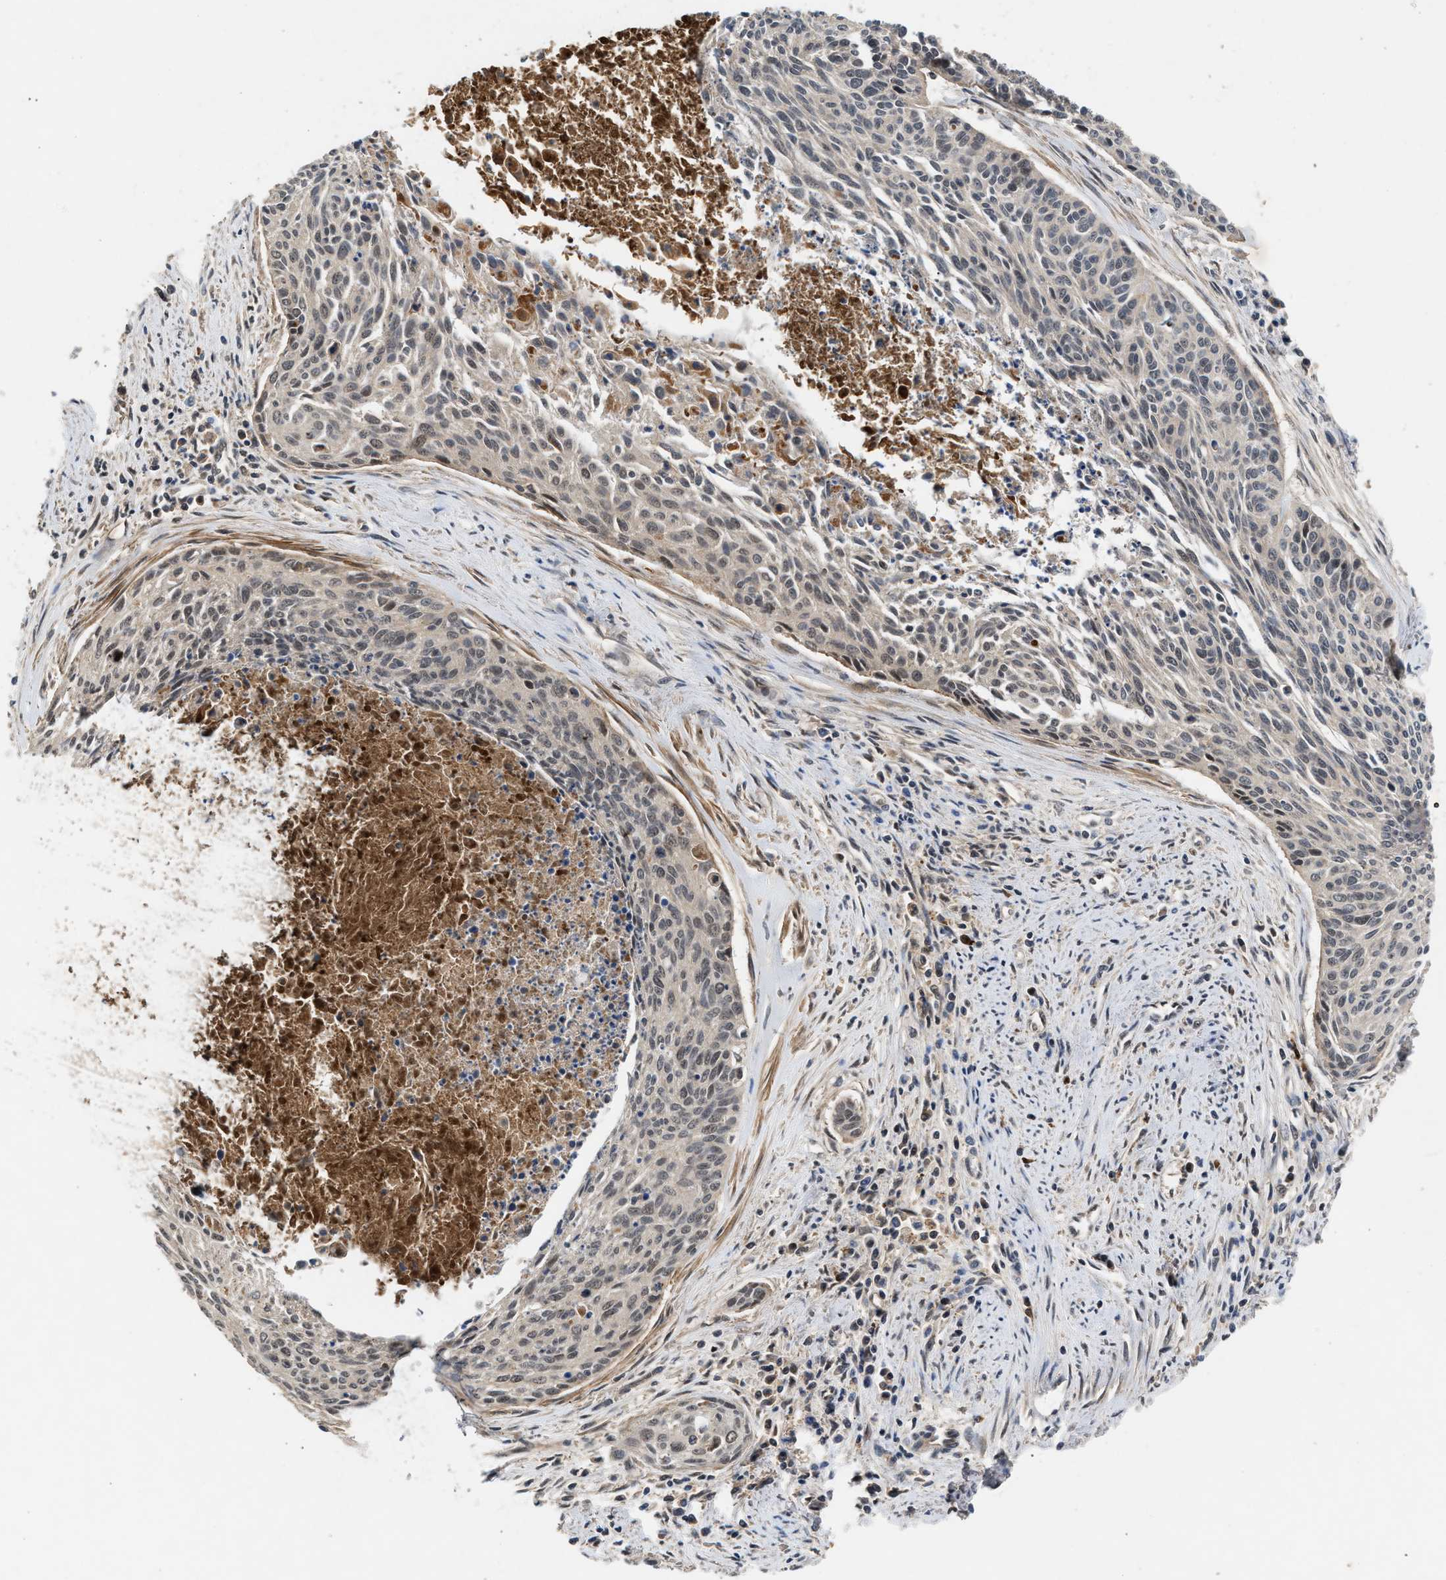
{"staining": {"intensity": "negative", "quantity": "none", "location": "none"}, "tissue": "cervical cancer", "cell_type": "Tumor cells", "image_type": "cancer", "snomed": [{"axis": "morphology", "description": "Squamous cell carcinoma, NOS"}, {"axis": "topography", "description": "Cervix"}], "caption": "Immunohistochemistry (IHC) photomicrograph of cervical squamous cell carcinoma stained for a protein (brown), which displays no staining in tumor cells. (DAB (3,3'-diaminobenzidine) immunohistochemistry (IHC) visualized using brightfield microscopy, high magnification).", "gene": "RUSC2", "patient": {"sex": "female", "age": 55}}